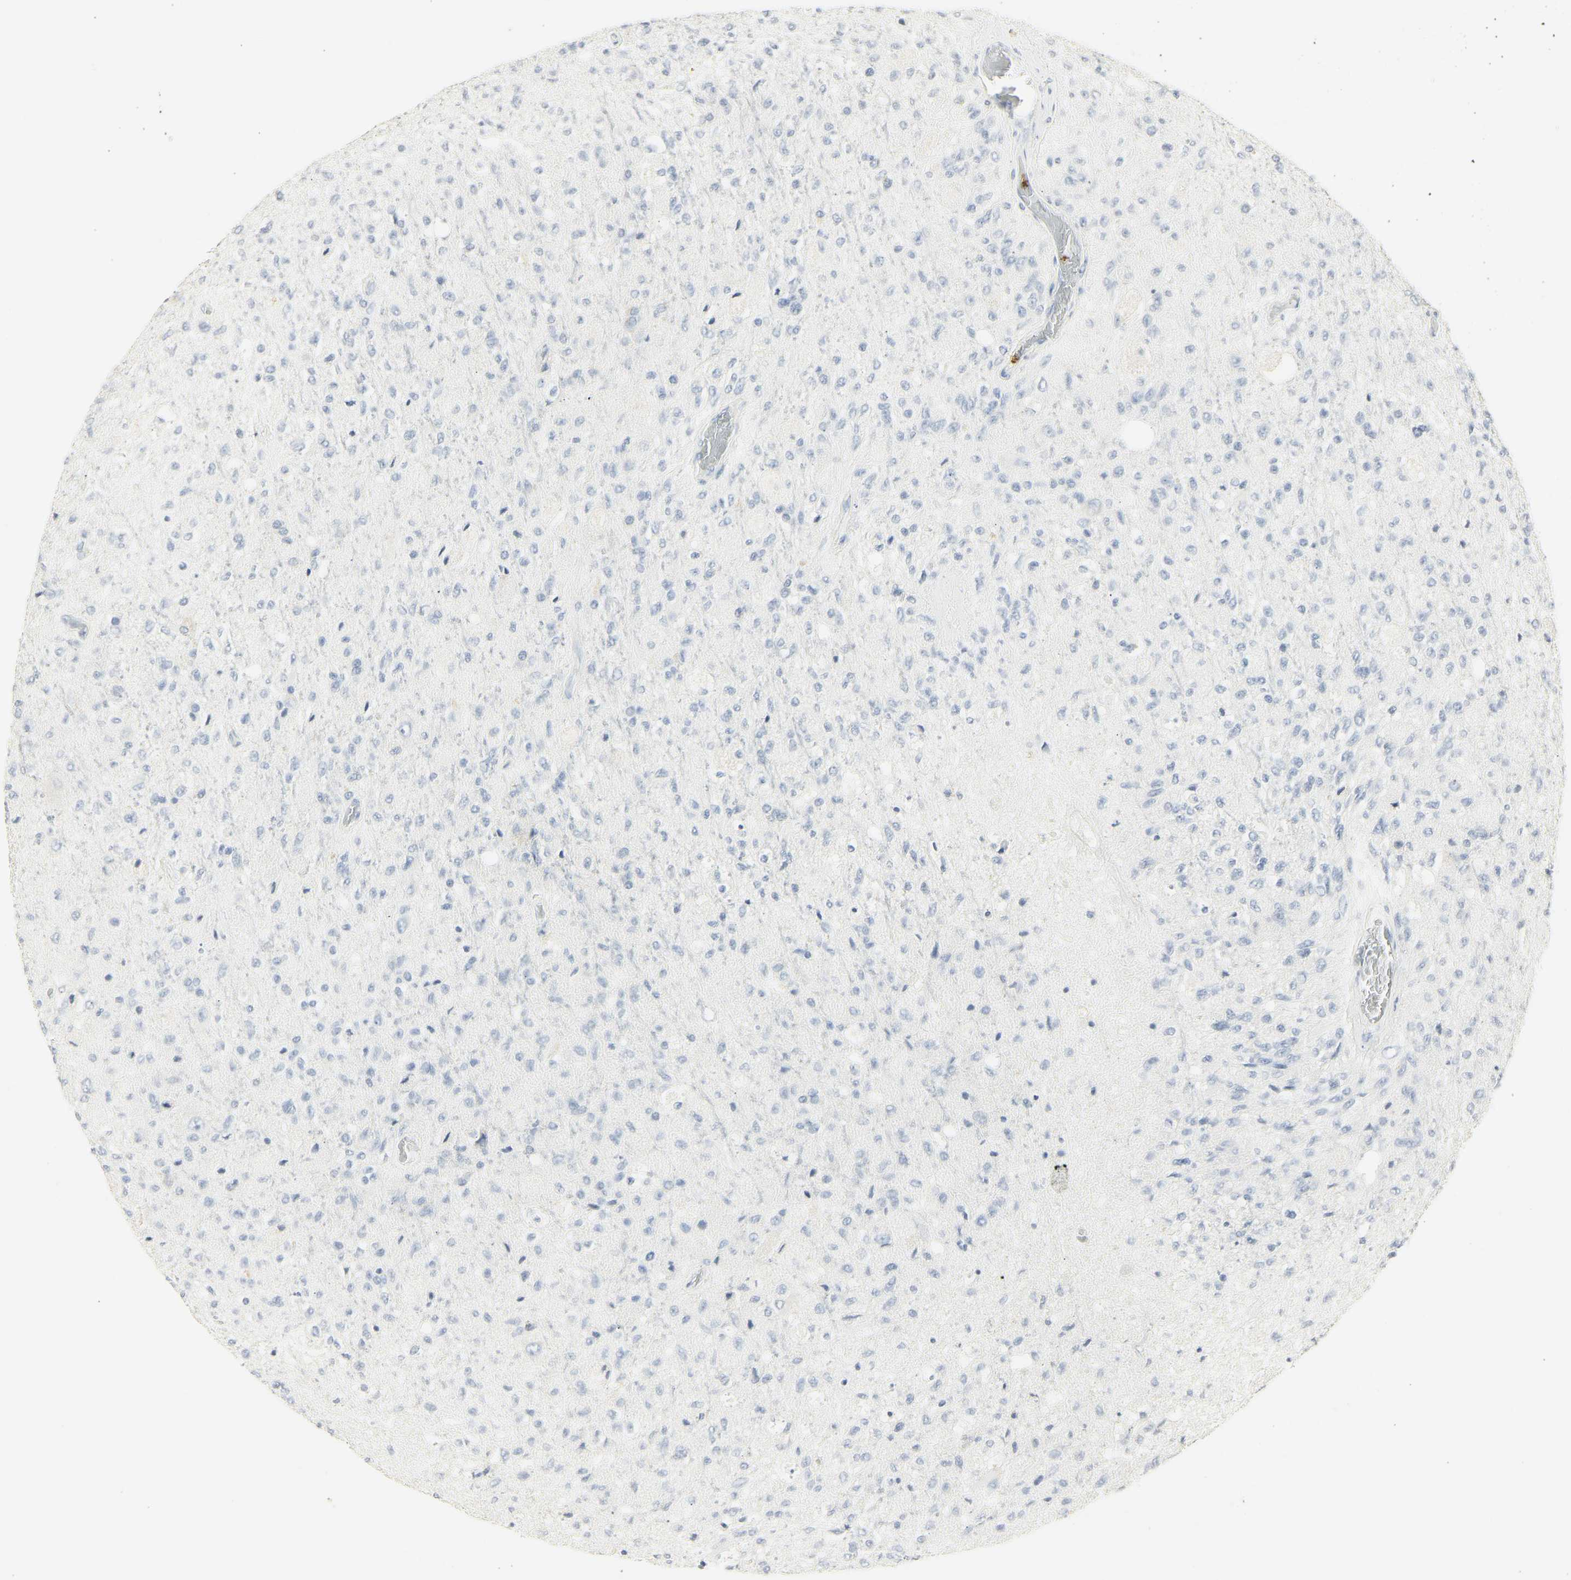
{"staining": {"intensity": "negative", "quantity": "none", "location": "none"}, "tissue": "glioma", "cell_type": "Tumor cells", "image_type": "cancer", "snomed": [{"axis": "morphology", "description": "Normal tissue, NOS"}, {"axis": "morphology", "description": "Glioma, malignant, High grade"}, {"axis": "topography", "description": "Cerebral cortex"}], "caption": "There is no significant staining in tumor cells of malignant glioma (high-grade). (DAB (3,3'-diaminobenzidine) IHC with hematoxylin counter stain).", "gene": "MPO", "patient": {"sex": "male", "age": 77}}